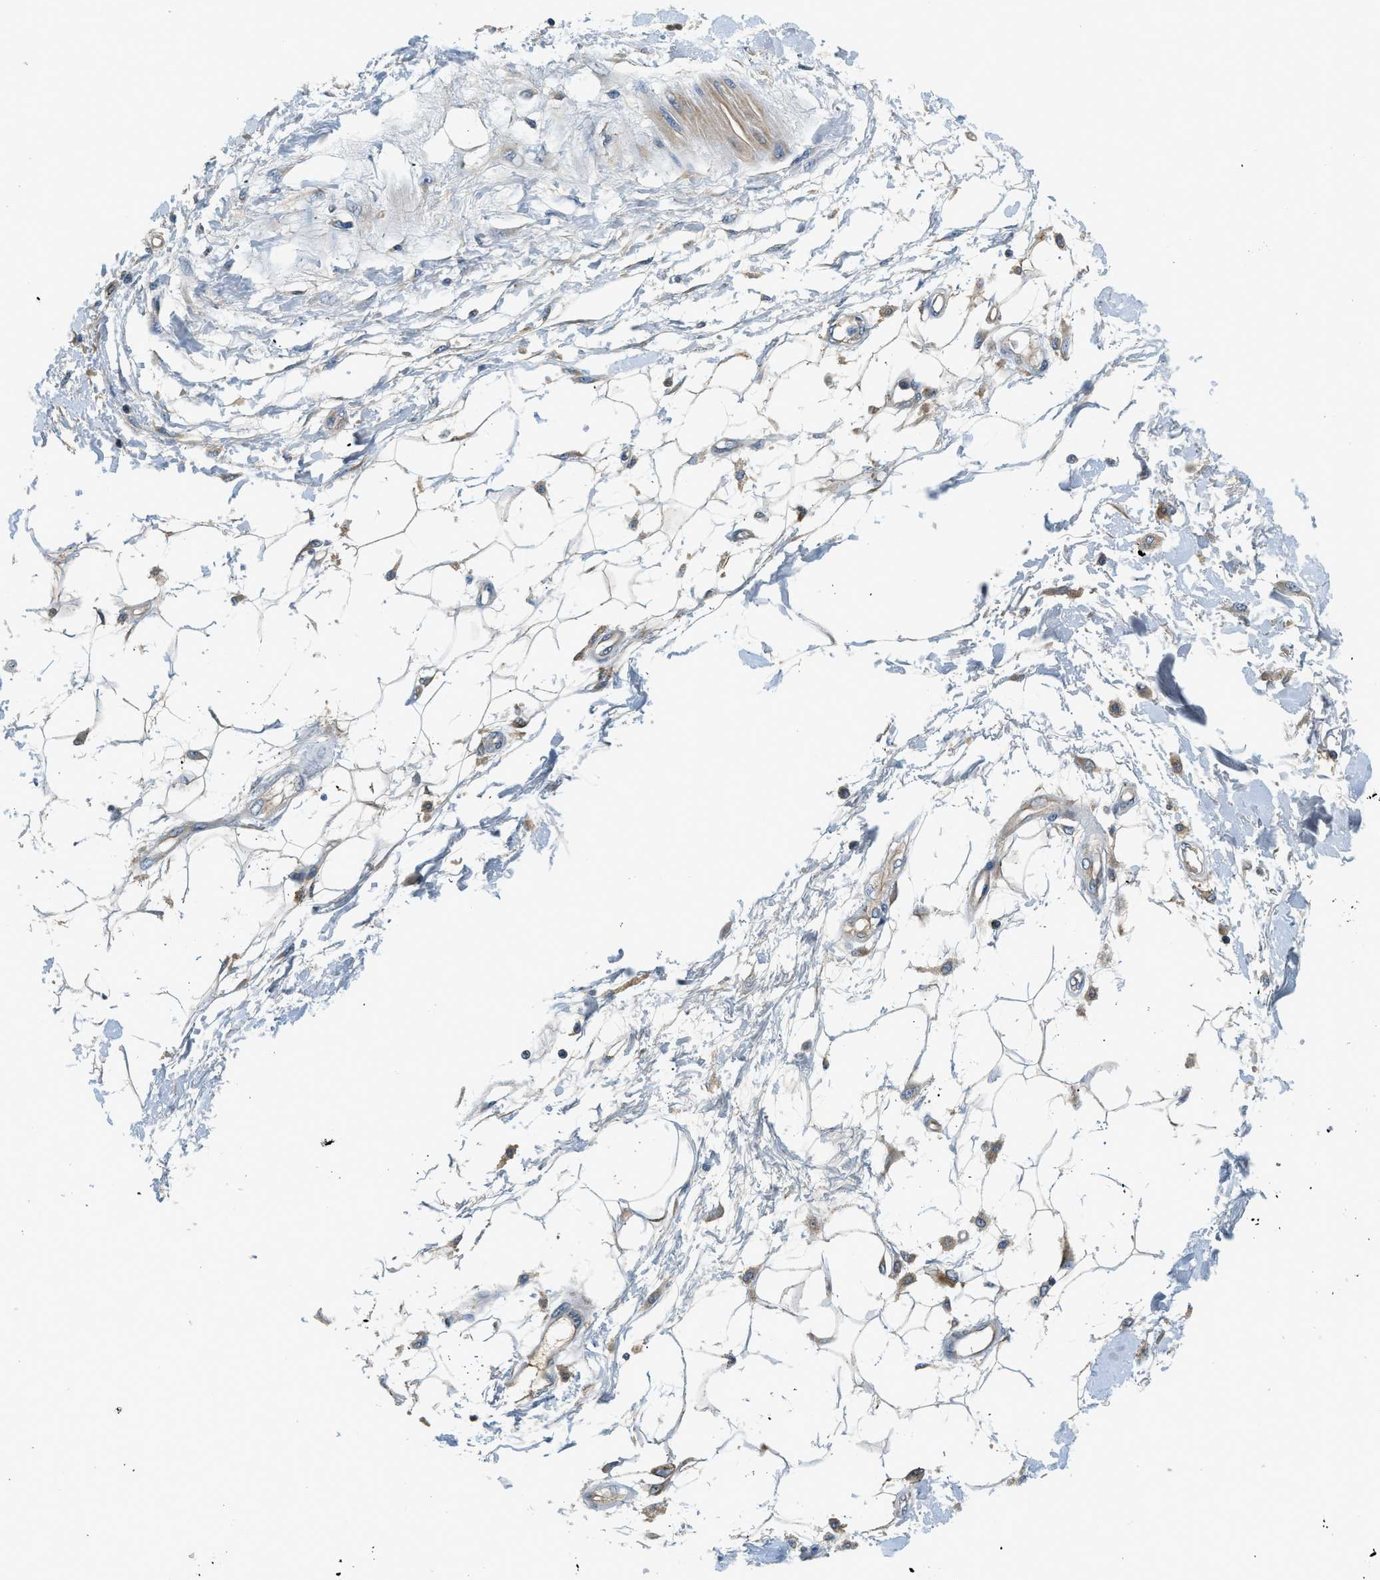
{"staining": {"intensity": "moderate", "quantity": ">75%", "location": "cytoplasmic/membranous,nuclear"}, "tissue": "adipose tissue", "cell_type": "Adipocytes", "image_type": "normal", "snomed": [{"axis": "morphology", "description": "Normal tissue, NOS"}, {"axis": "morphology", "description": "Squamous cell carcinoma, NOS"}, {"axis": "topography", "description": "Skin"}, {"axis": "topography", "description": "Peripheral nerve tissue"}], "caption": "Protein analysis of benign adipose tissue shows moderate cytoplasmic/membranous,nuclear staining in approximately >75% of adipocytes.", "gene": "KCNK1", "patient": {"sex": "male", "age": 83}}